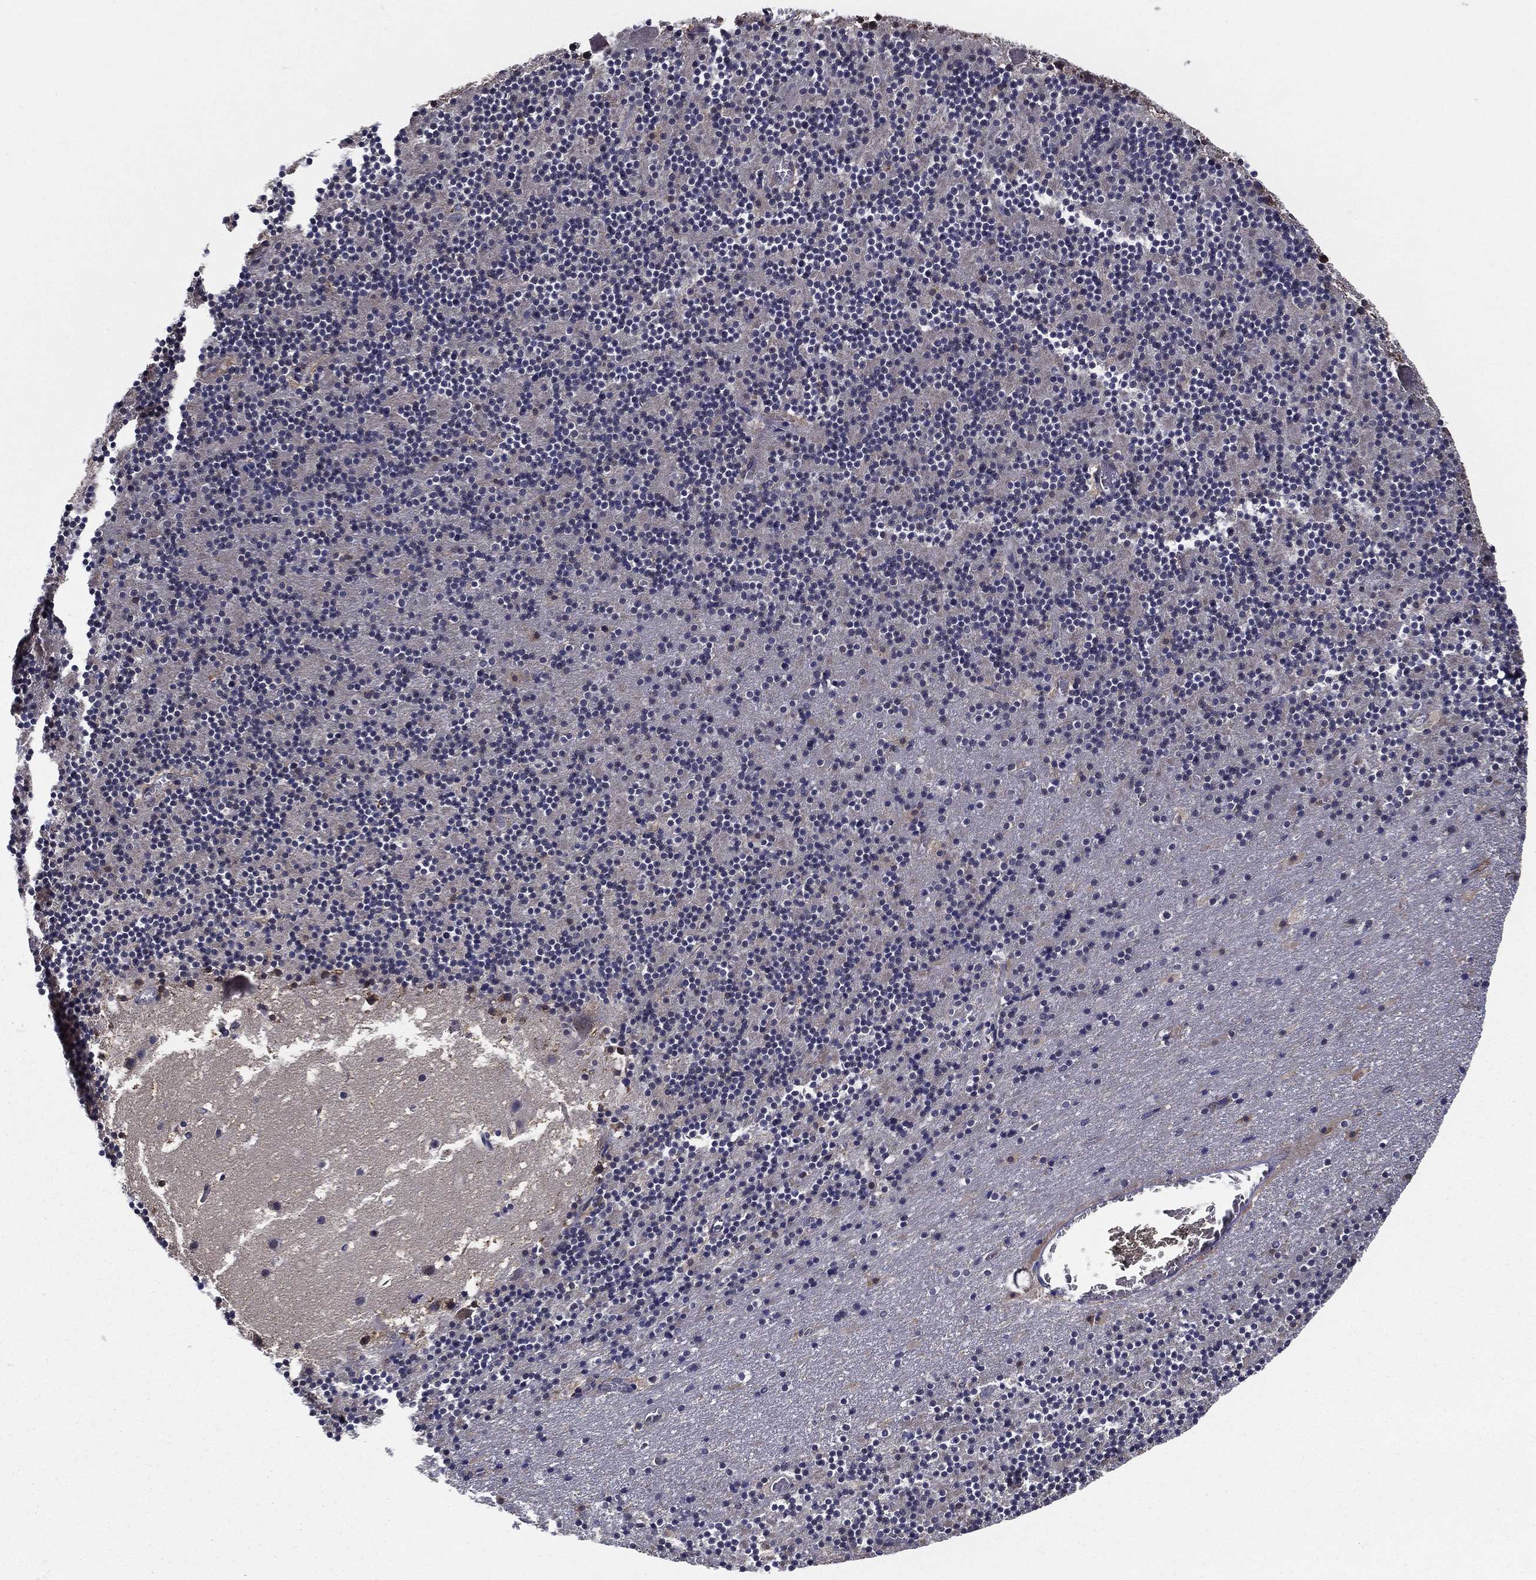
{"staining": {"intensity": "negative", "quantity": "none", "location": "none"}, "tissue": "cerebellum", "cell_type": "Cells in granular layer", "image_type": "normal", "snomed": [{"axis": "morphology", "description": "Normal tissue, NOS"}, {"axis": "topography", "description": "Cerebellum"}], "caption": "Immunohistochemistry photomicrograph of normal cerebellum stained for a protein (brown), which reveals no staining in cells in granular layer.", "gene": "ENSG00000288684", "patient": {"sex": "male", "age": 37}}